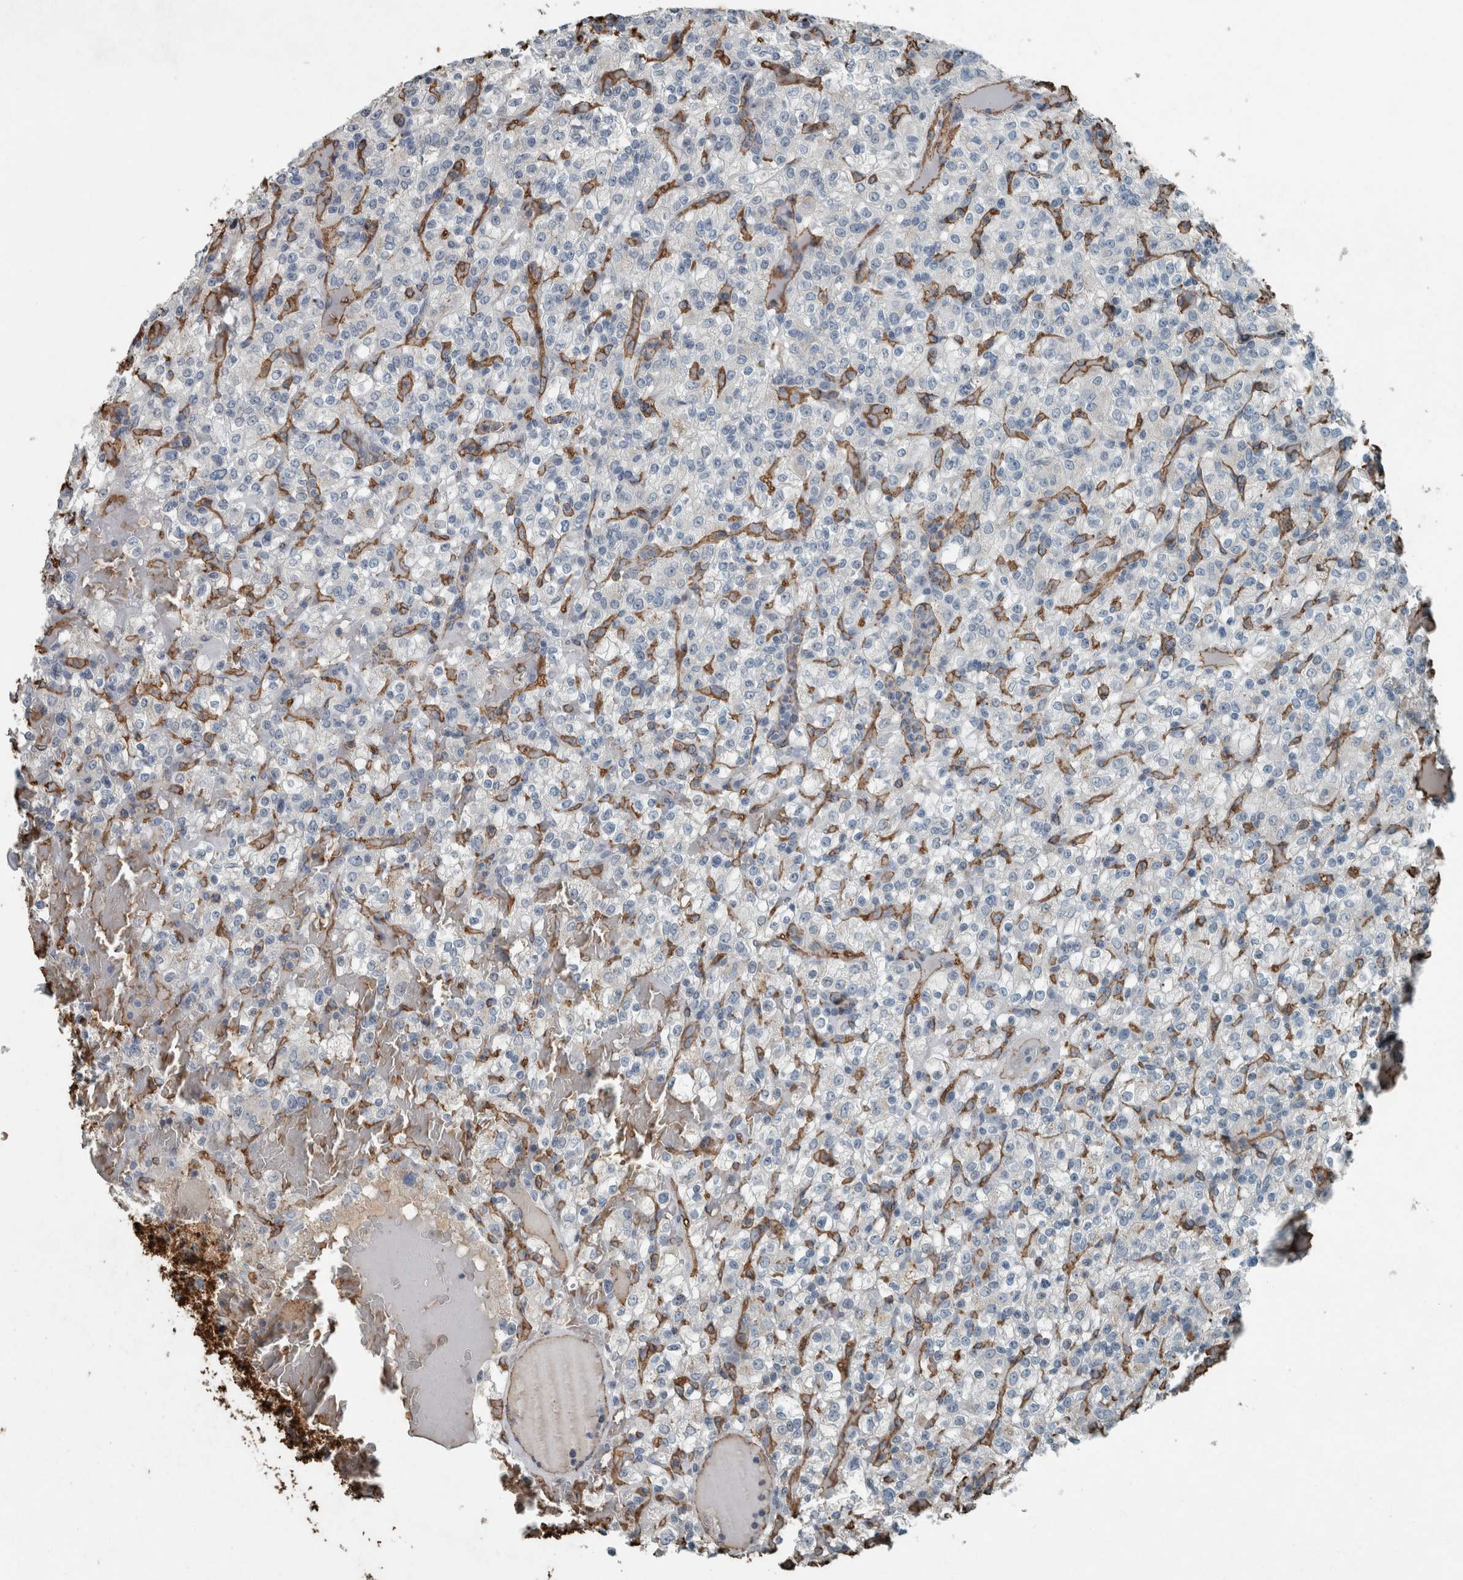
{"staining": {"intensity": "negative", "quantity": "none", "location": "none"}, "tissue": "renal cancer", "cell_type": "Tumor cells", "image_type": "cancer", "snomed": [{"axis": "morphology", "description": "Normal tissue, NOS"}, {"axis": "morphology", "description": "Adenocarcinoma, NOS"}, {"axis": "topography", "description": "Kidney"}], "caption": "Tumor cells are negative for brown protein staining in renal cancer (adenocarcinoma).", "gene": "LBP", "patient": {"sex": "female", "age": 72}}